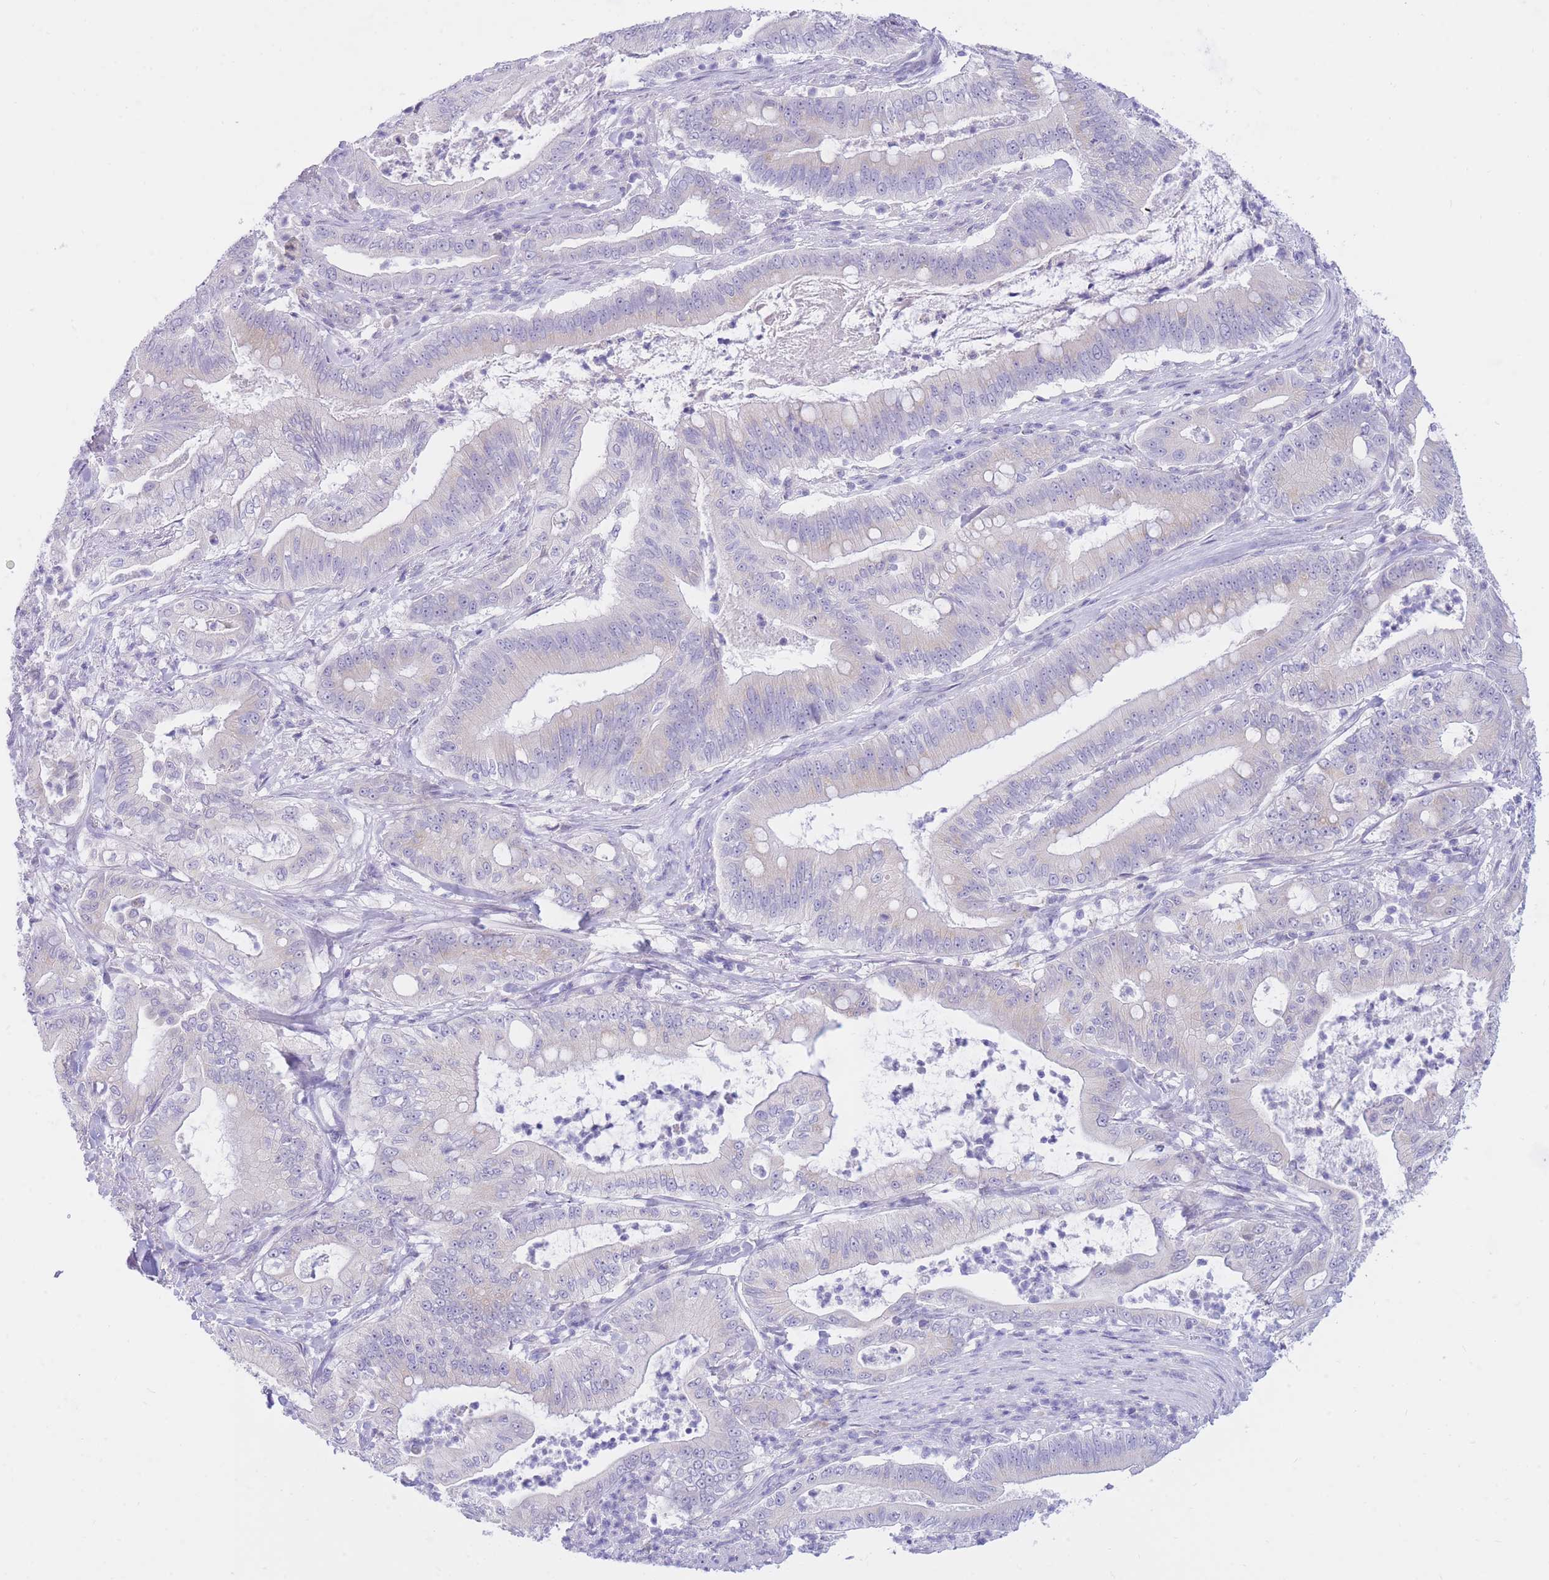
{"staining": {"intensity": "negative", "quantity": "none", "location": "none"}, "tissue": "pancreatic cancer", "cell_type": "Tumor cells", "image_type": "cancer", "snomed": [{"axis": "morphology", "description": "Adenocarcinoma, NOS"}, {"axis": "topography", "description": "Pancreas"}], "caption": "The photomicrograph exhibits no staining of tumor cells in pancreatic adenocarcinoma.", "gene": "SSUH2", "patient": {"sex": "male", "age": 71}}